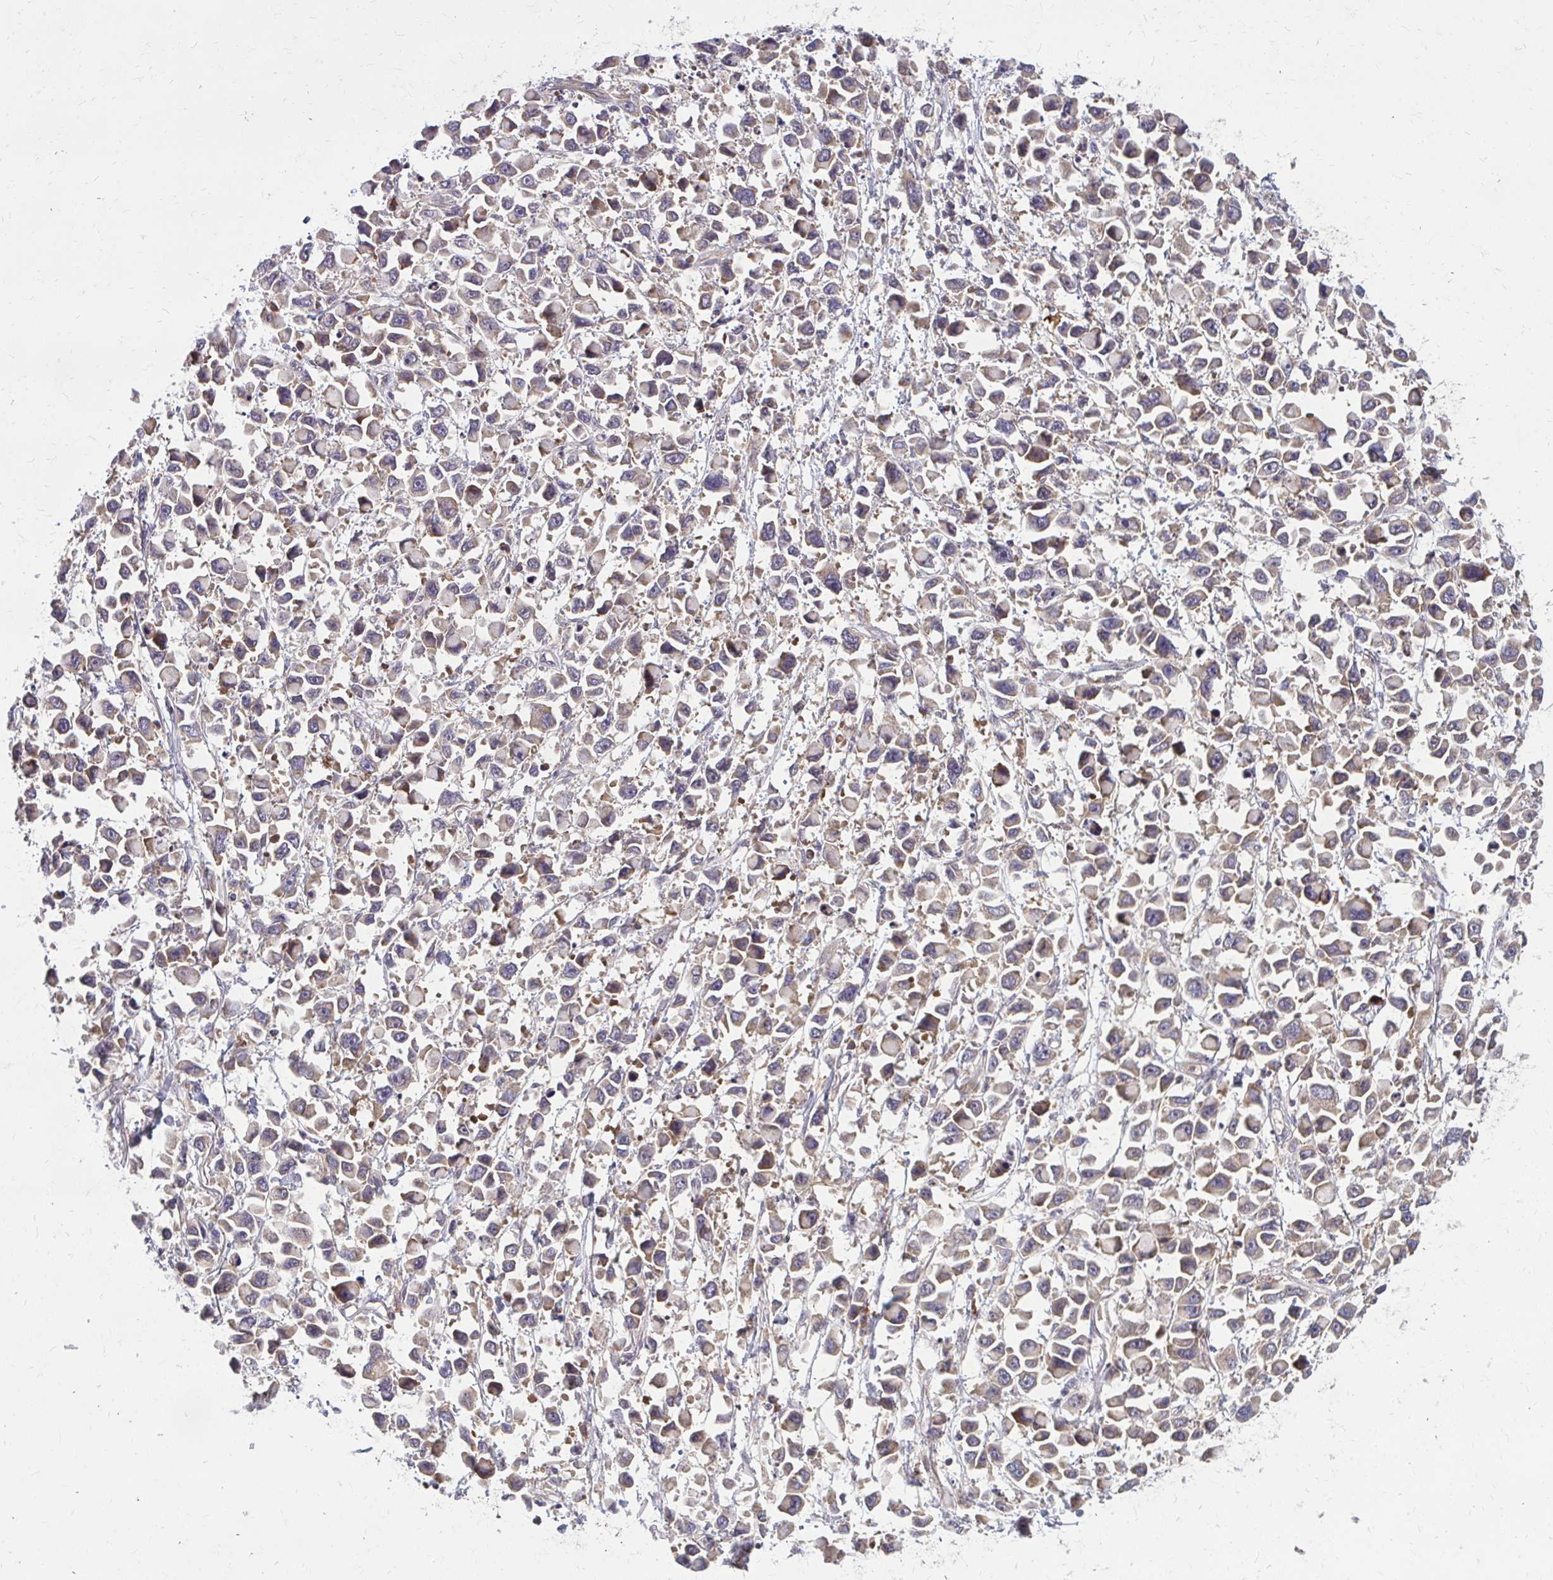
{"staining": {"intensity": "negative", "quantity": "none", "location": "none"}, "tissue": "stomach cancer", "cell_type": "Tumor cells", "image_type": "cancer", "snomed": [{"axis": "morphology", "description": "Adenocarcinoma, NOS"}, {"axis": "topography", "description": "Stomach"}], "caption": "Immunohistochemical staining of human stomach adenocarcinoma demonstrates no significant positivity in tumor cells.", "gene": "OXNAD1", "patient": {"sex": "female", "age": 81}}